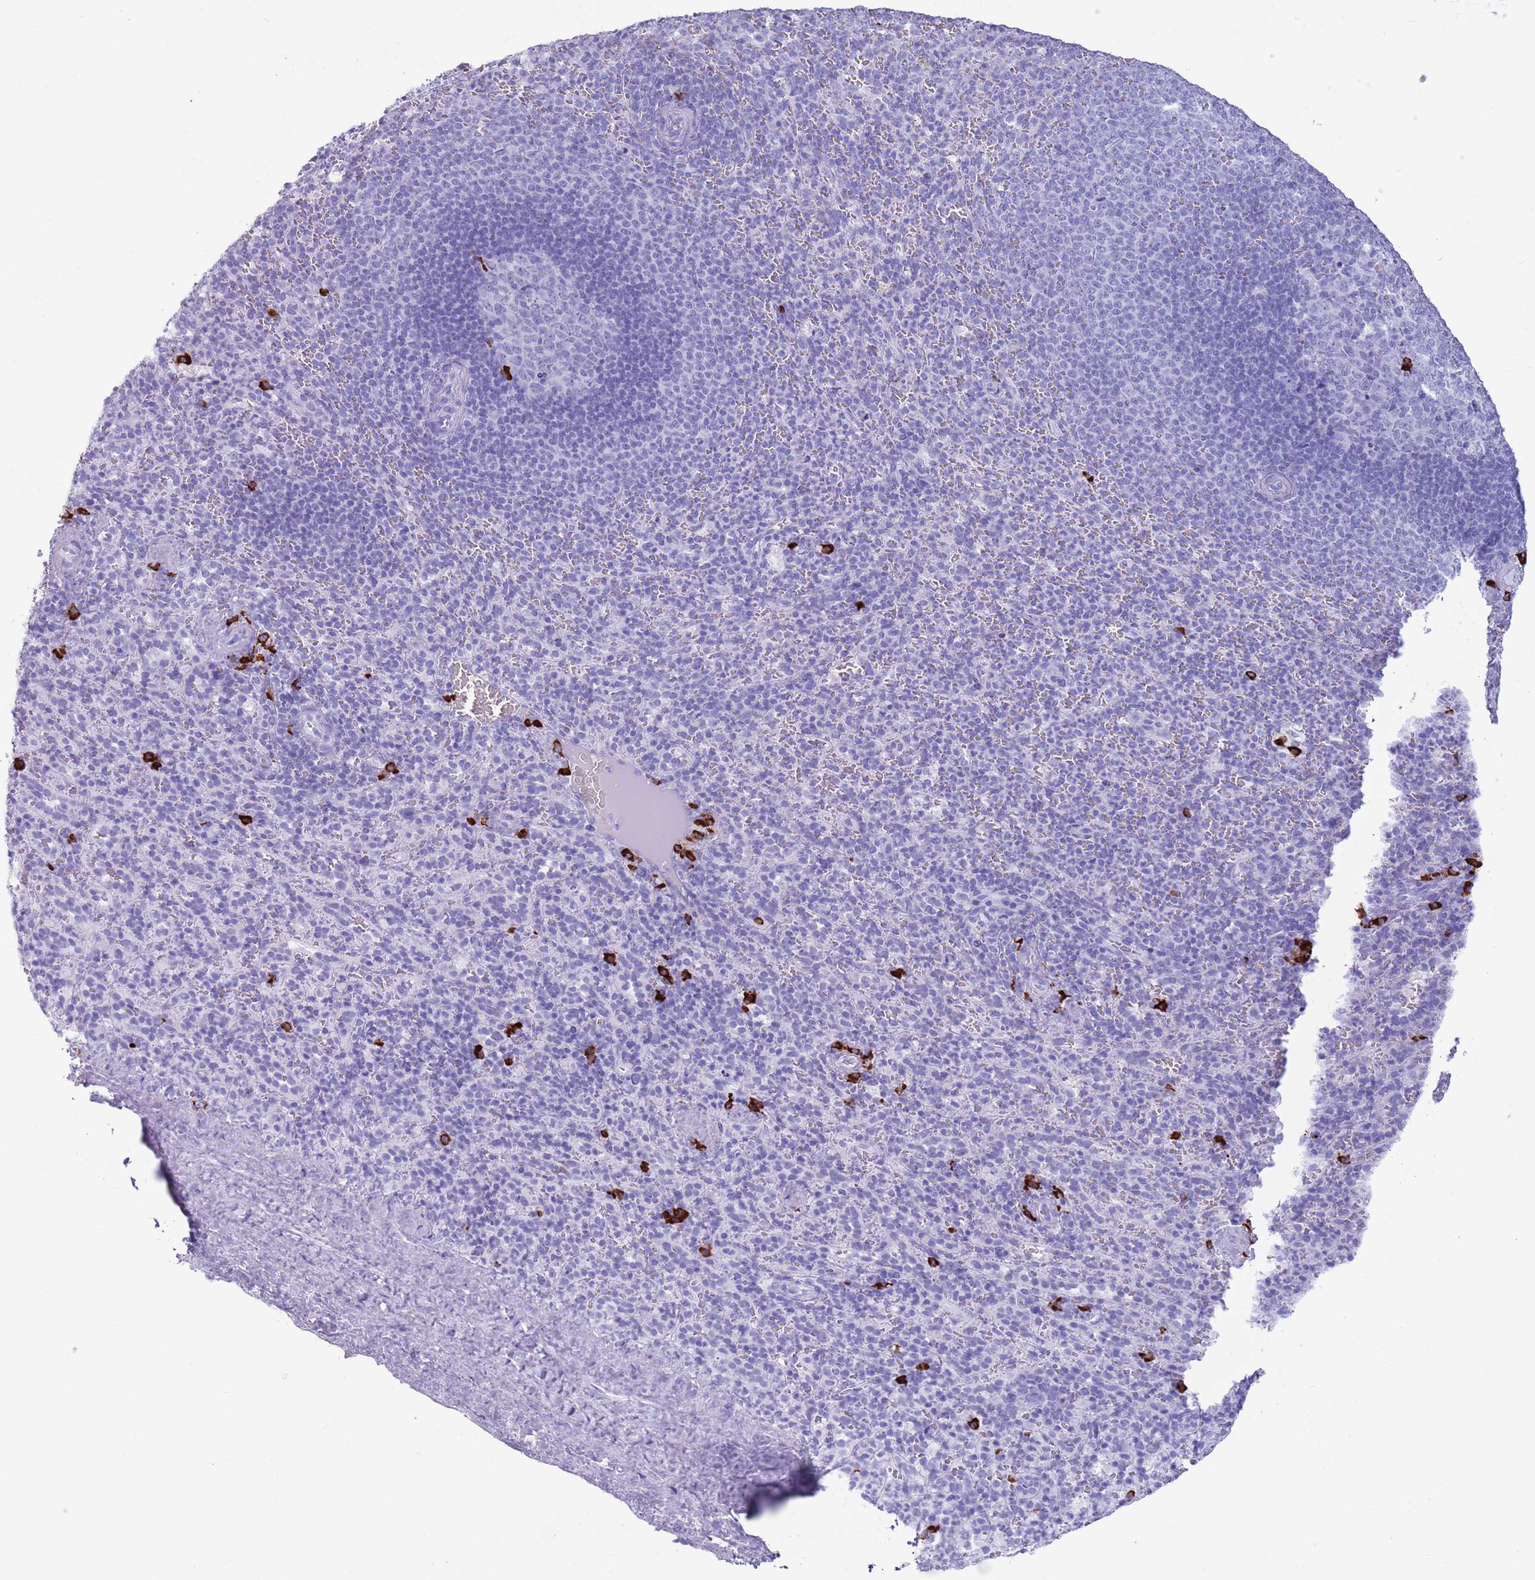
{"staining": {"intensity": "strong", "quantity": "<25%", "location": "cytoplasmic/membranous"}, "tissue": "spleen", "cell_type": "Cells in red pulp", "image_type": "normal", "snomed": [{"axis": "morphology", "description": "Normal tissue, NOS"}, {"axis": "topography", "description": "Spleen"}], "caption": "A histopathology image of spleen stained for a protein exhibits strong cytoplasmic/membranous brown staining in cells in red pulp. Nuclei are stained in blue.", "gene": "ENSG00000263020", "patient": {"sex": "female", "age": 21}}